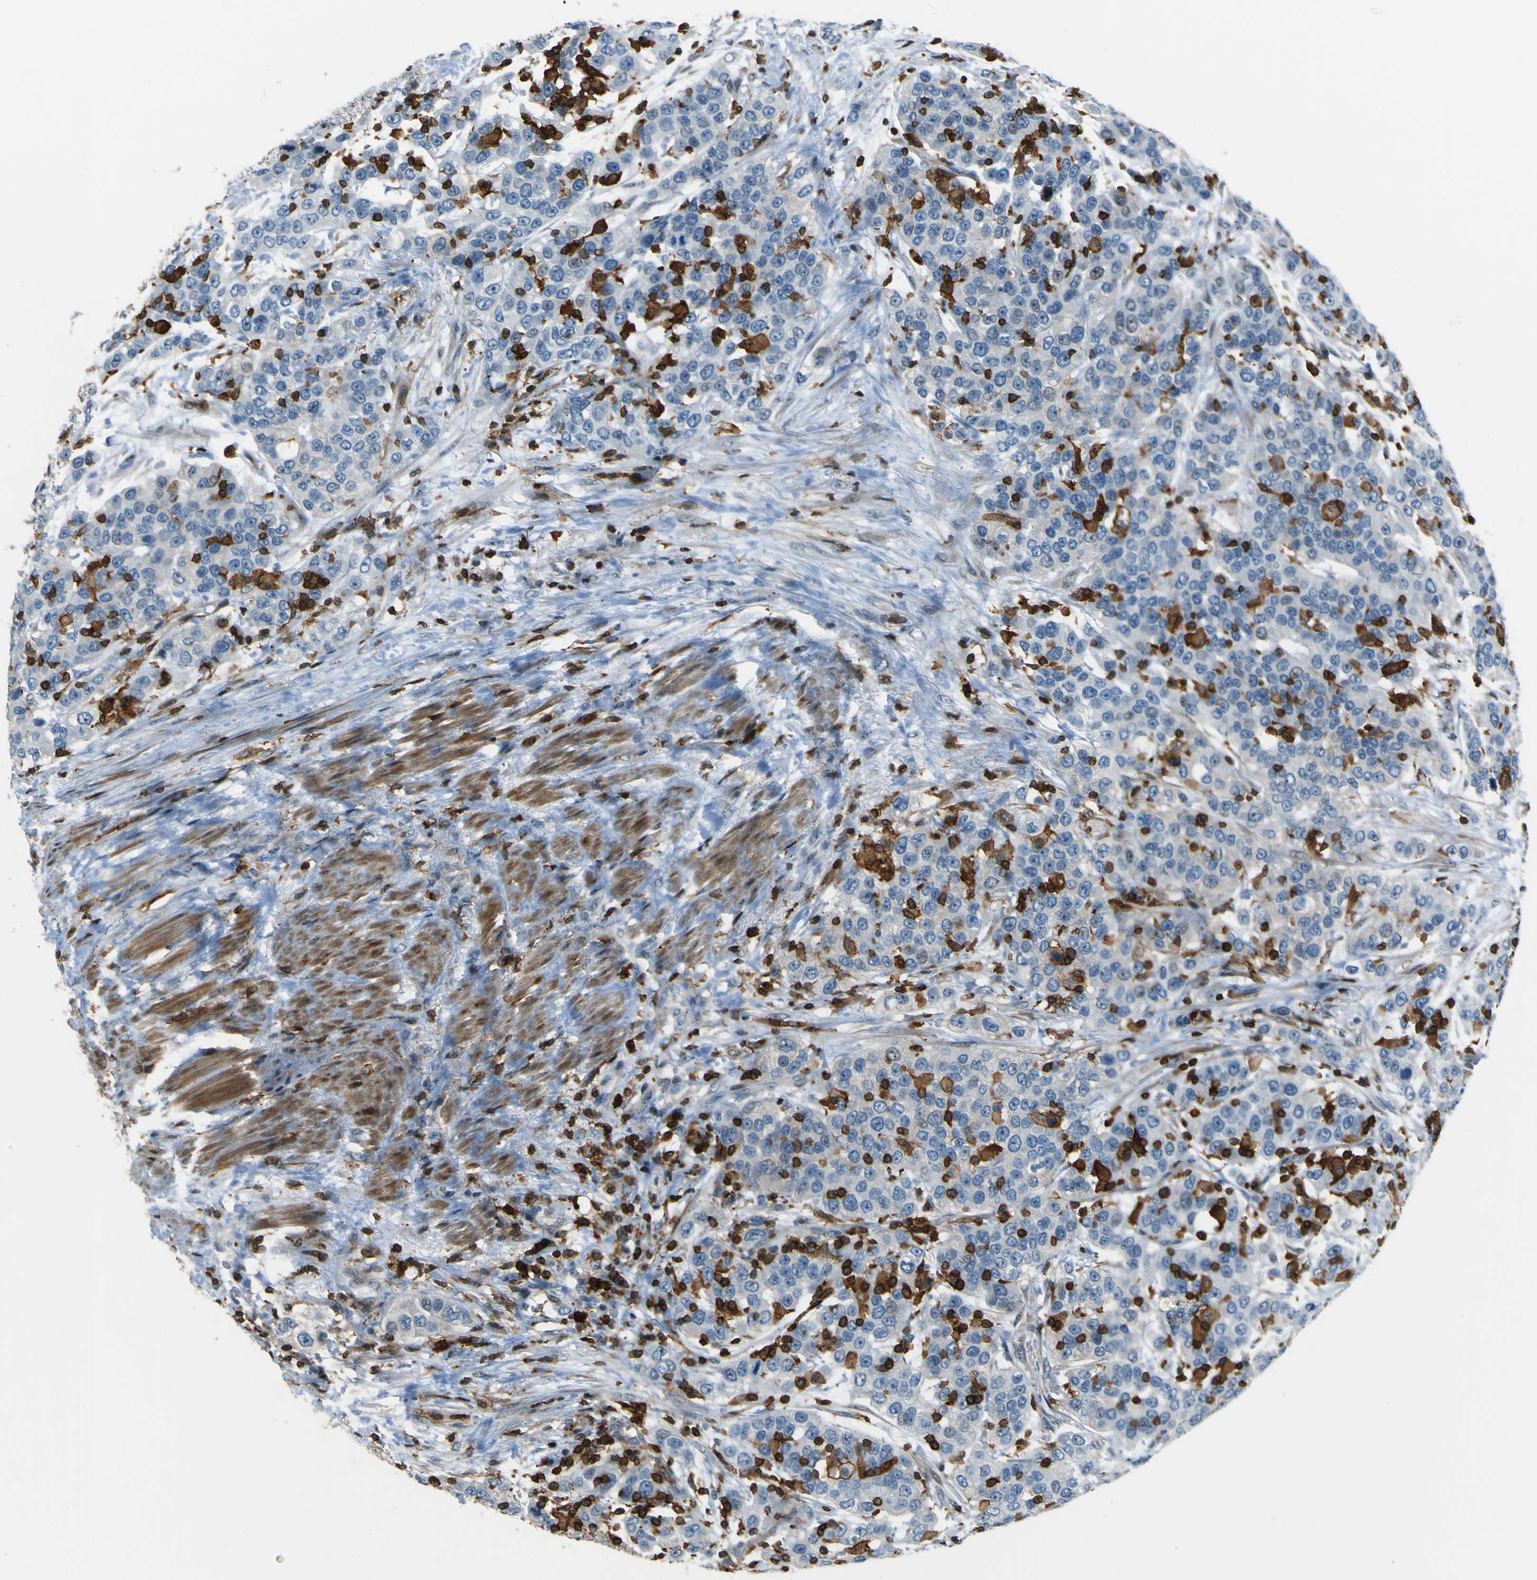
{"staining": {"intensity": "negative", "quantity": "none", "location": "none"}, "tissue": "urothelial cancer", "cell_type": "Tumor cells", "image_type": "cancer", "snomed": [{"axis": "morphology", "description": "Urothelial carcinoma, High grade"}, {"axis": "topography", "description": "Urinary bladder"}], "caption": "Tumor cells show no significant protein staining in urothelial cancer.", "gene": "PCDHB5", "patient": {"sex": "female", "age": 80}}